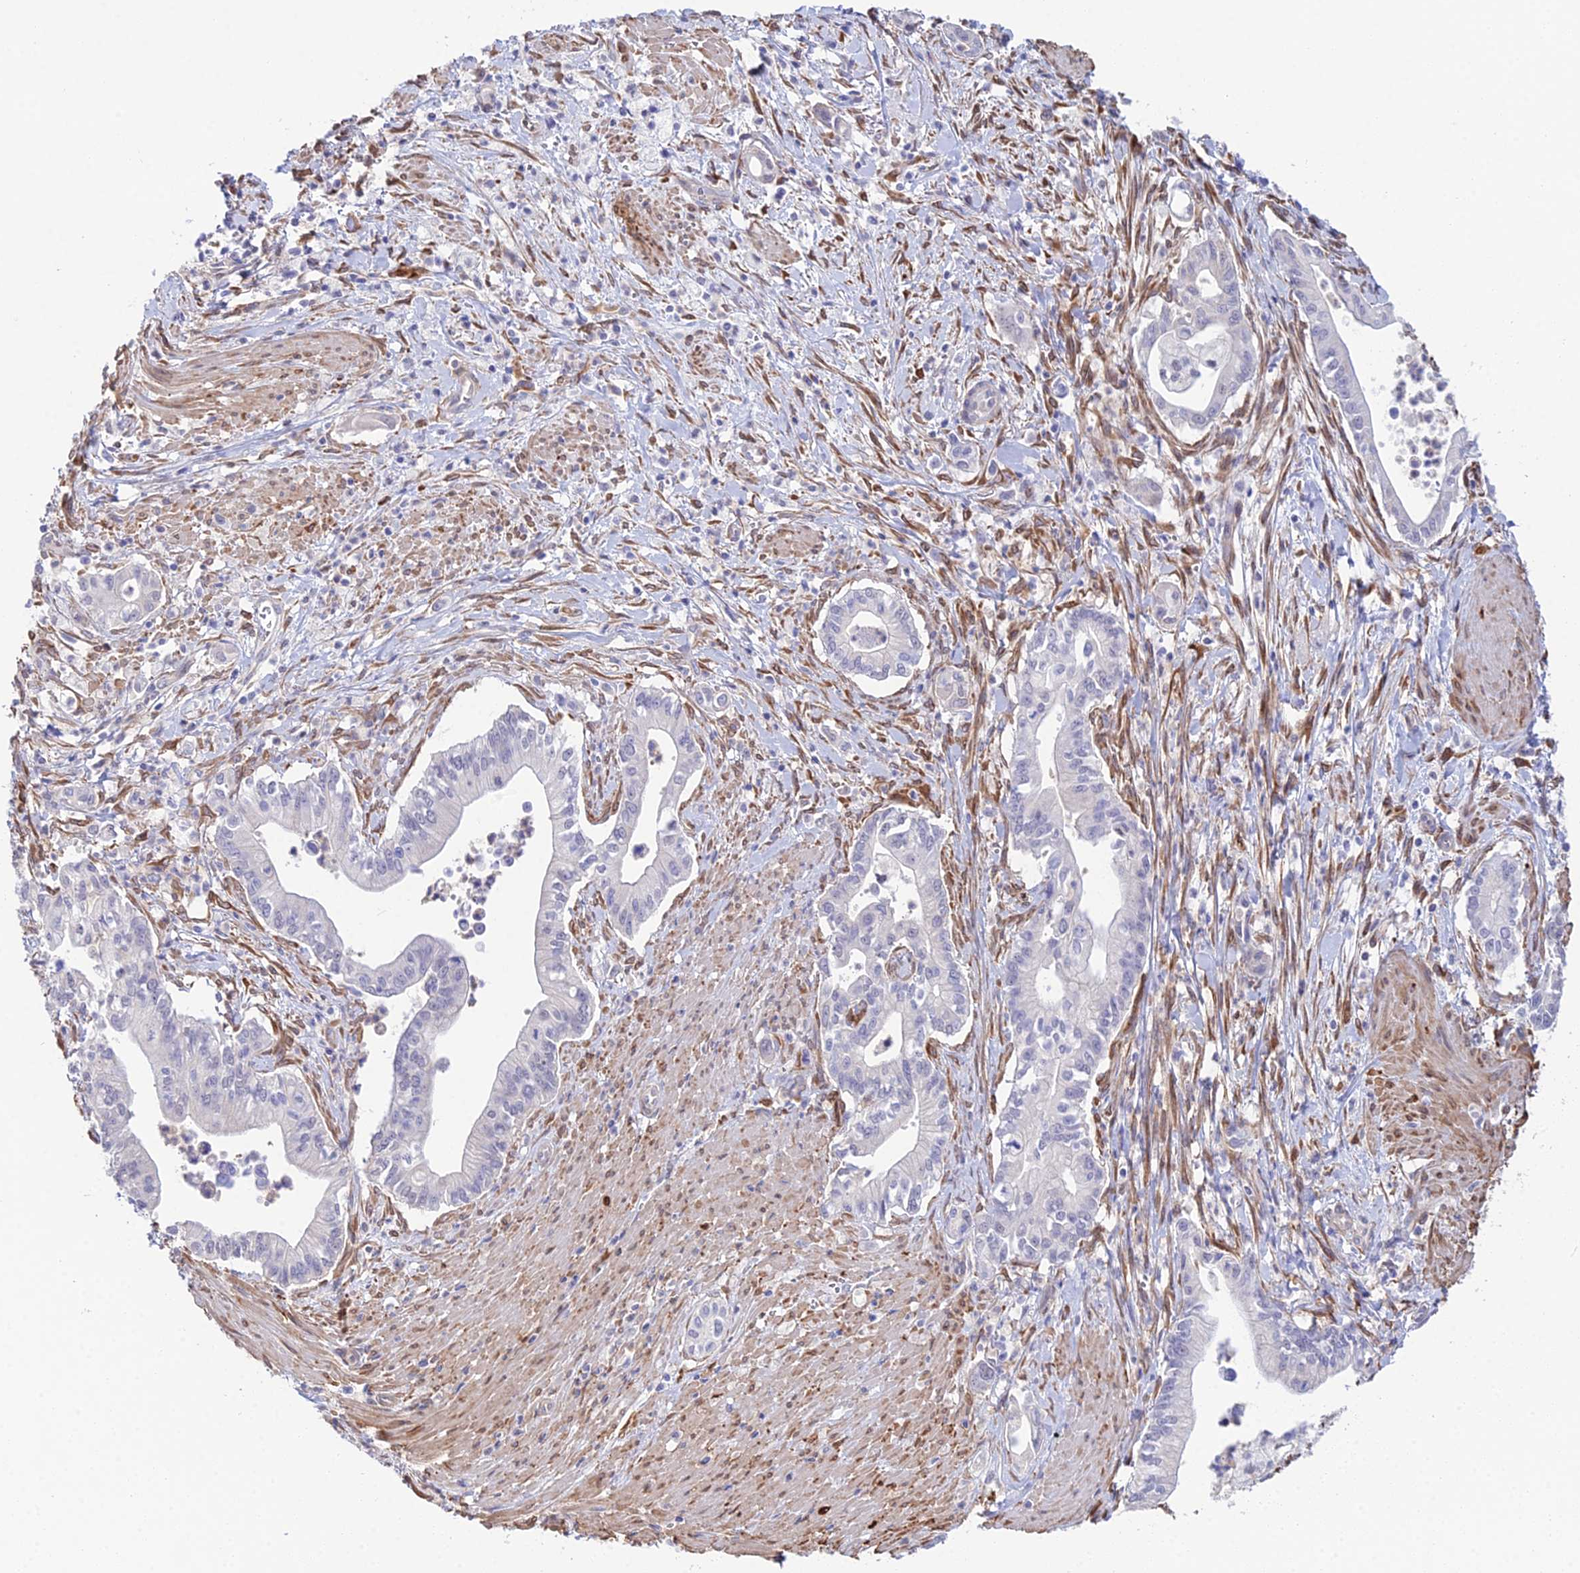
{"staining": {"intensity": "negative", "quantity": "none", "location": "none"}, "tissue": "pancreatic cancer", "cell_type": "Tumor cells", "image_type": "cancer", "snomed": [{"axis": "morphology", "description": "Adenocarcinoma, NOS"}, {"axis": "topography", "description": "Pancreas"}], "caption": "A photomicrograph of pancreatic cancer (adenocarcinoma) stained for a protein displays no brown staining in tumor cells.", "gene": "MXRA7", "patient": {"sex": "male", "age": 78}}